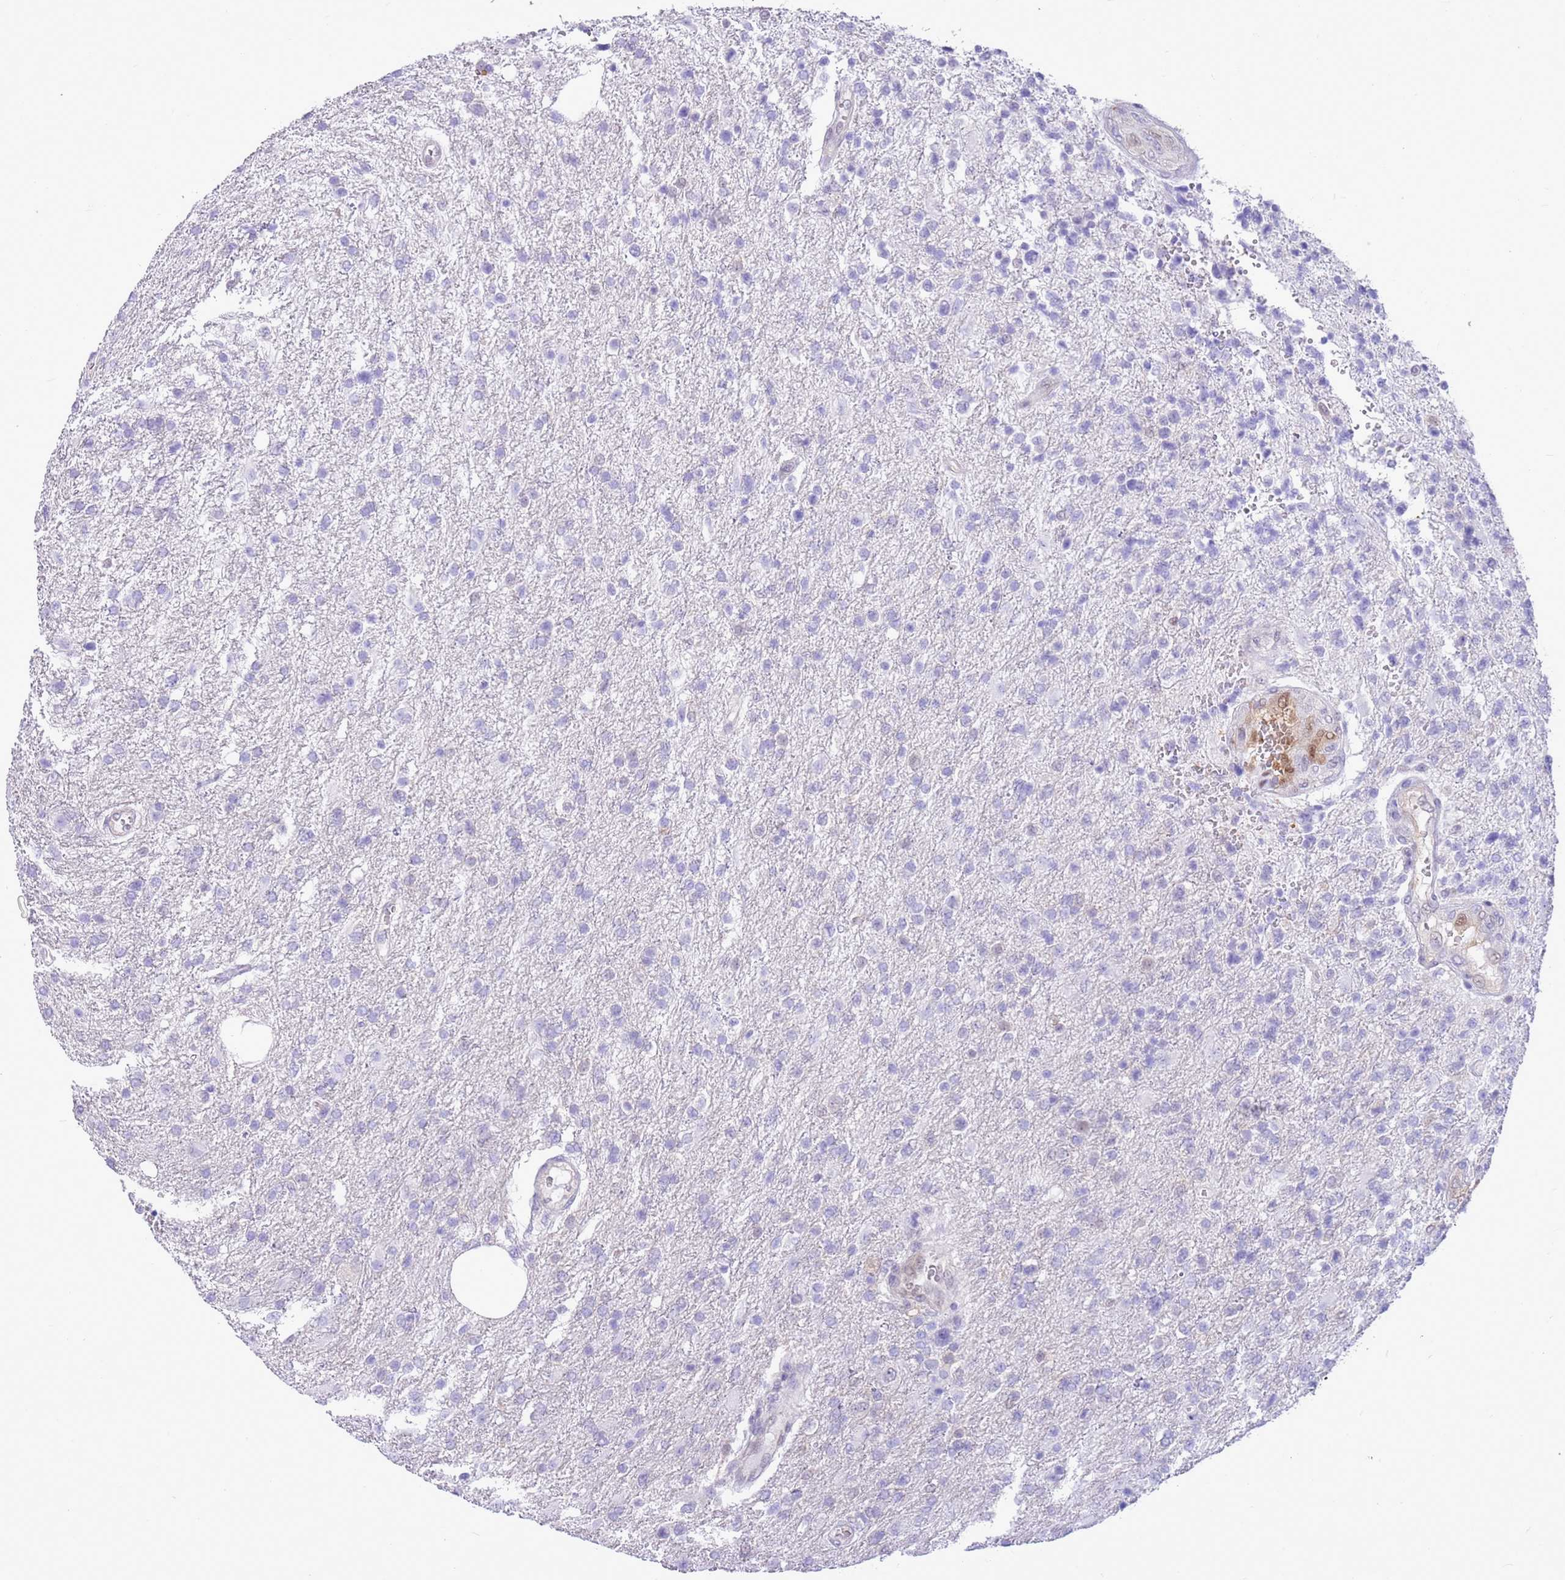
{"staining": {"intensity": "negative", "quantity": "none", "location": "none"}, "tissue": "glioma", "cell_type": "Tumor cells", "image_type": "cancer", "snomed": [{"axis": "morphology", "description": "Glioma, malignant, High grade"}, {"axis": "topography", "description": "Brain"}], "caption": "Glioma was stained to show a protein in brown. There is no significant expression in tumor cells.", "gene": "DDI2", "patient": {"sex": "male", "age": 56}}